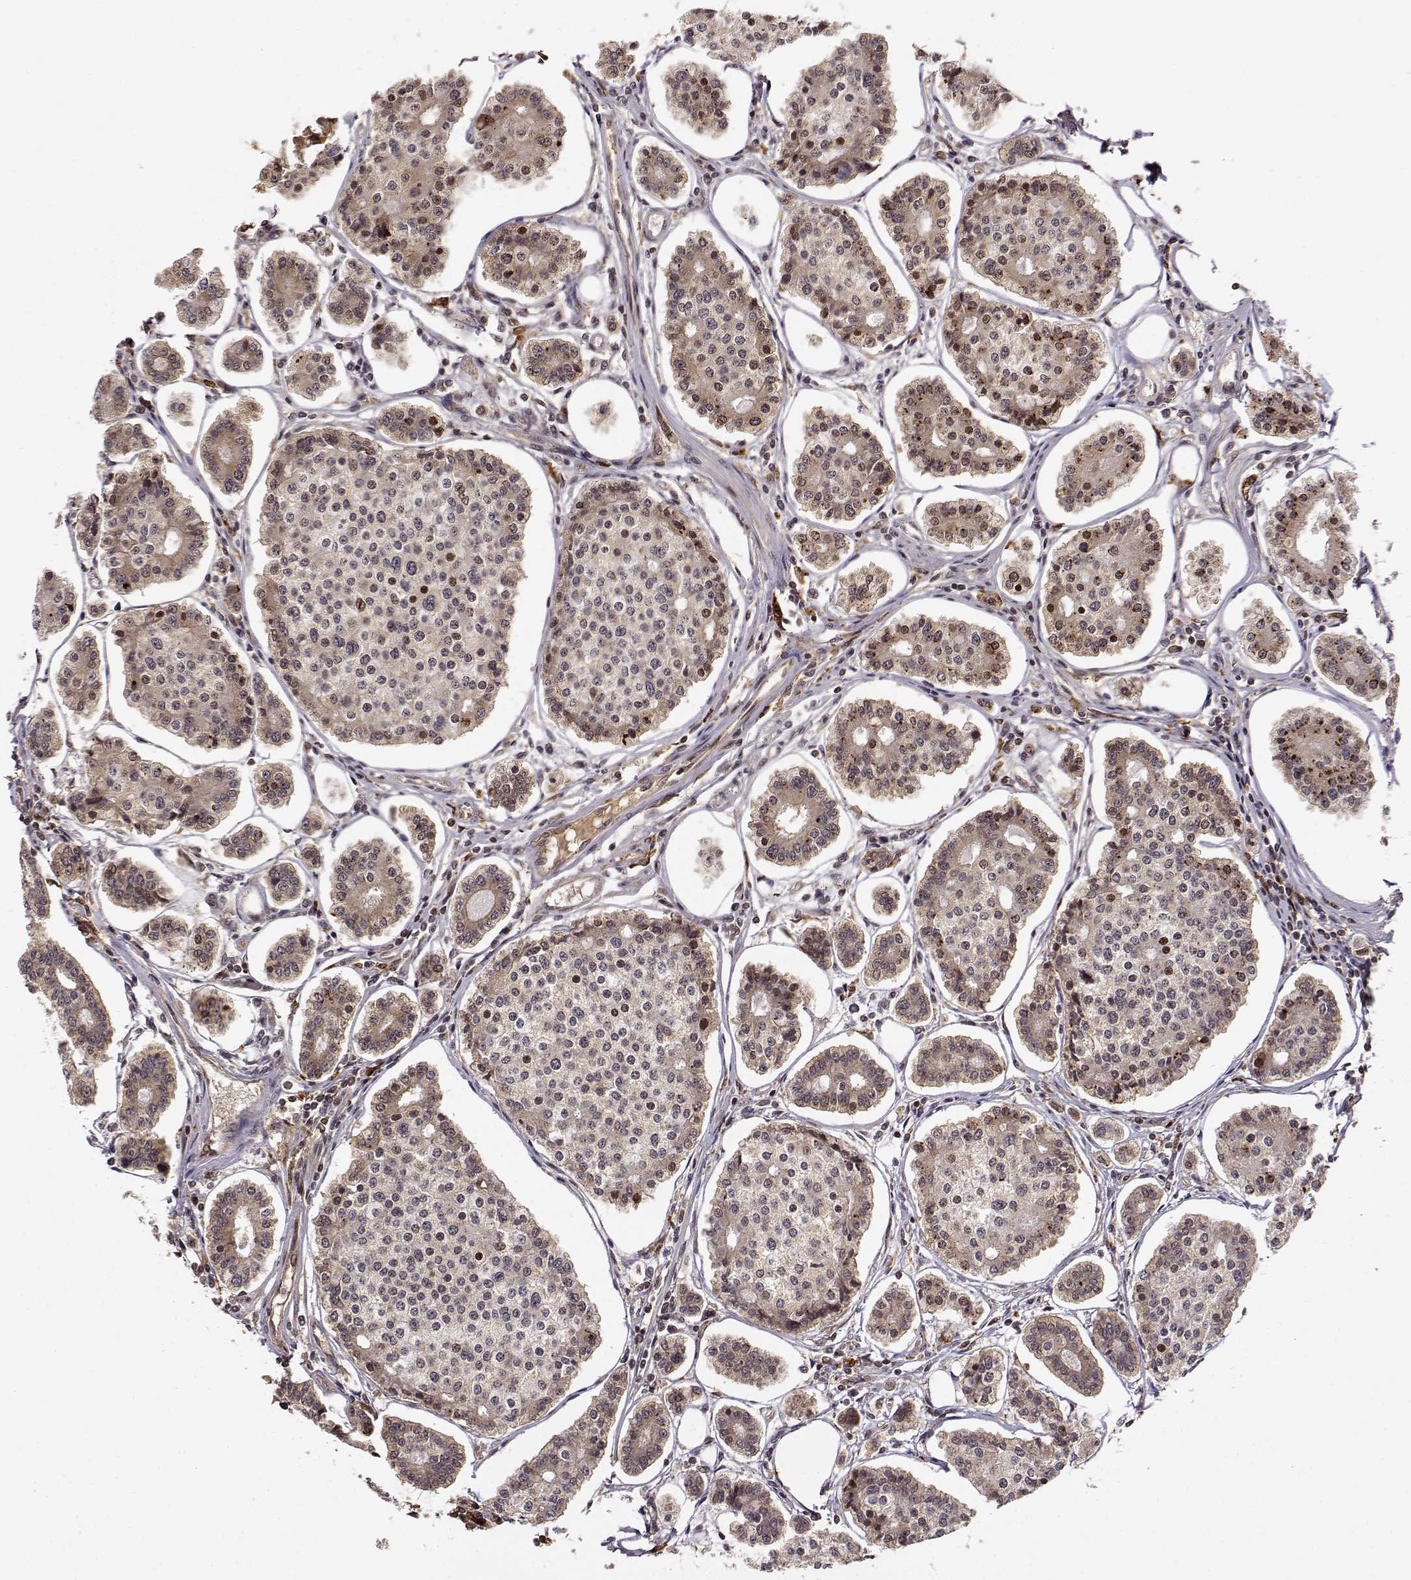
{"staining": {"intensity": "weak", "quantity": ">75%", "location": "cytoplasmic/membranous"}, "tissue": "carcinoid", "cell_type": "Tumor cells", "image_type": "cancer", "snomed": [{"axis": "morphology", "description": "Carcinoid, malignant, NOS"}, {"axis": "topography", "description": "Small intestine"}], "caption": "Immunohistochemical staining of malignant carcinoid shows low levels of weak cytoplasmic/membranous protein positivity in approximately >75% of tumor cells.", "gene": "MAEA", "patient": {"sex": "female", "age": 65}}